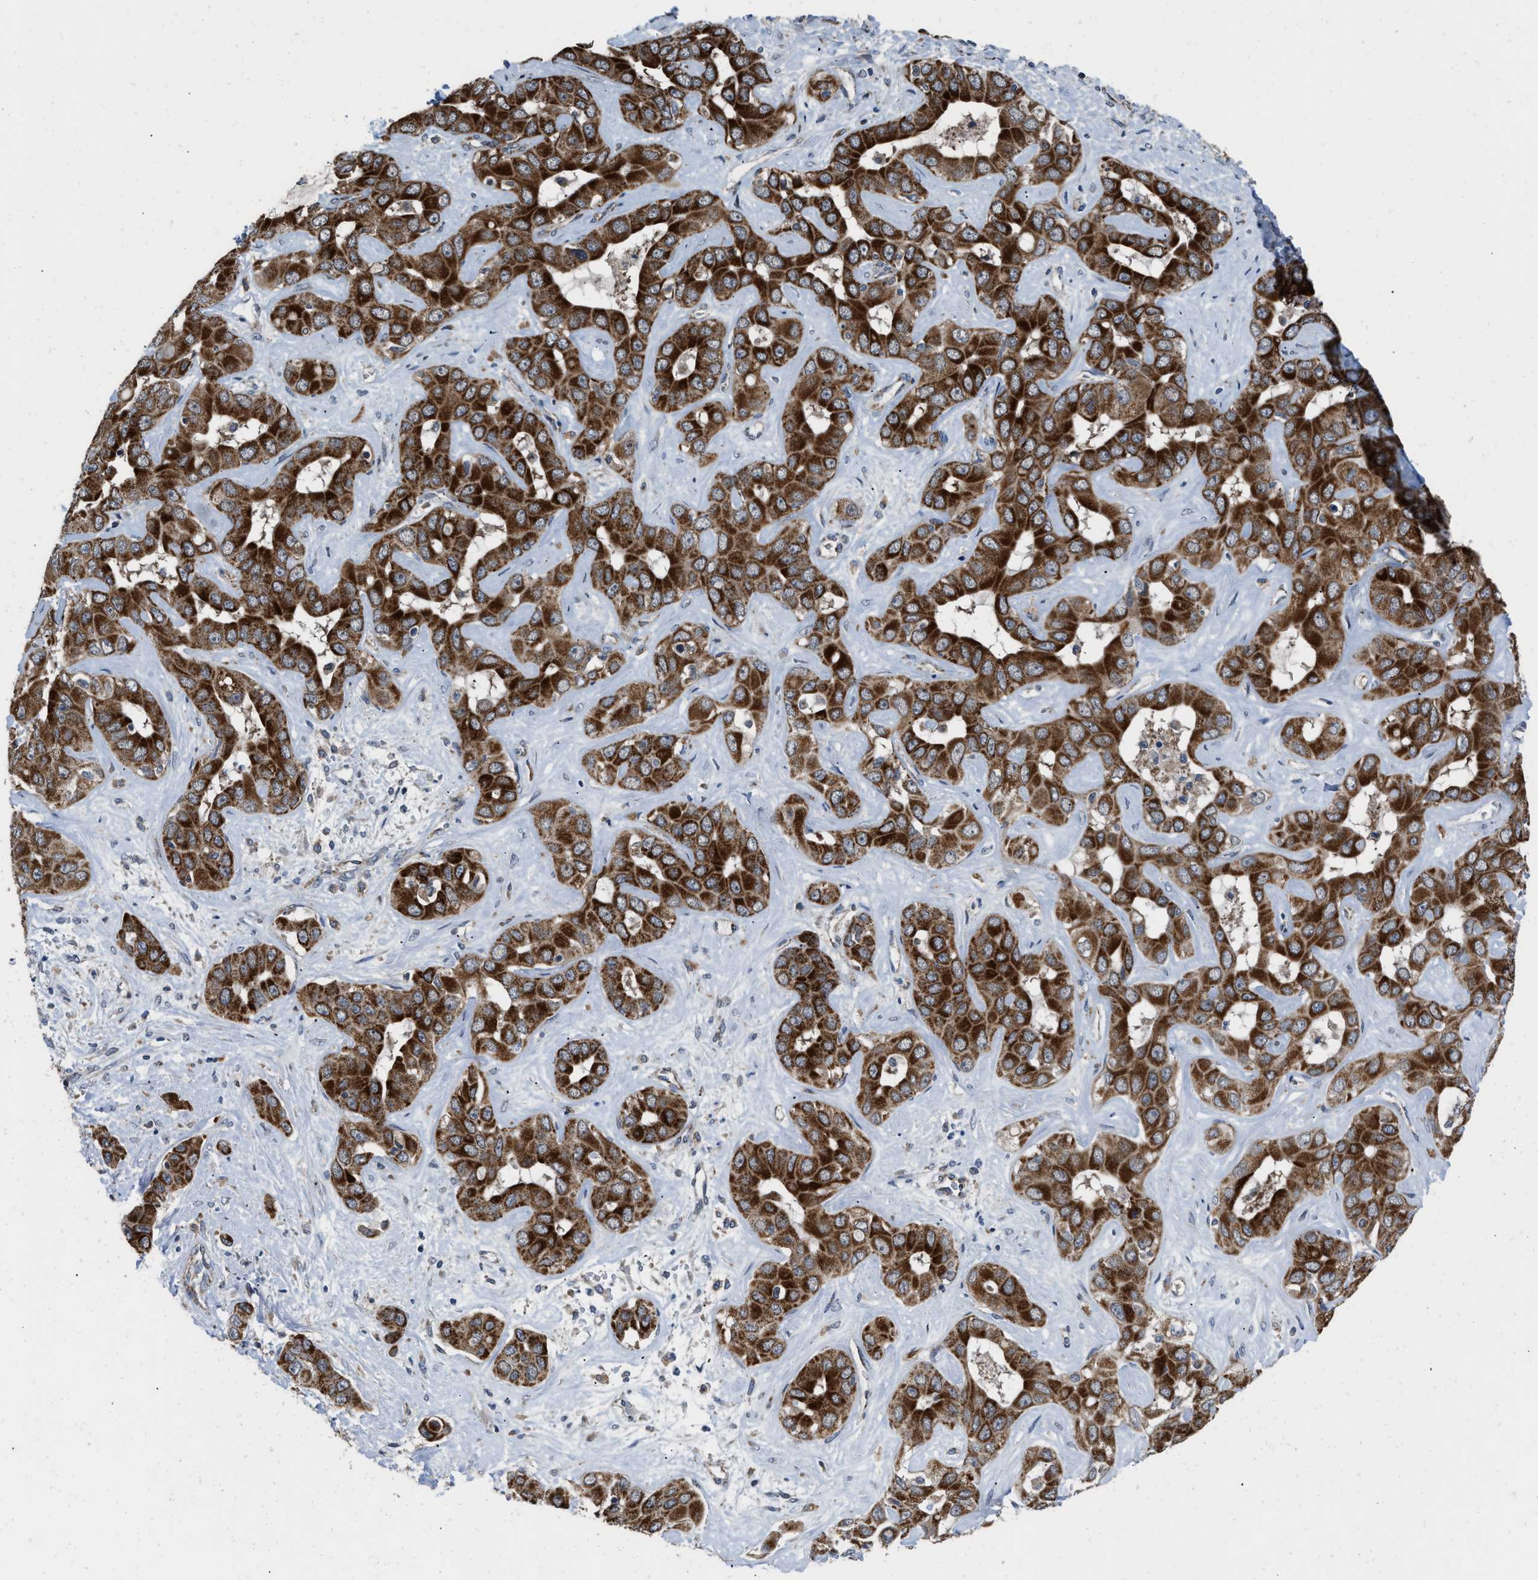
{"staining": {"intensity": "strong", "quantity": ">75%", "location": "cytoplasmic/membranous"}, "tissue": "liver cancer", "cell_type": "Tumor cells", "image_type": "cancer", "snomed": [{"axis": "morphology", "description": "Cholangiocarcinoma"}, {"axis": "topography", "description": "Liver"}], "caption": "Cholangiocarcinoma (liver) stained with immunohistochemistry displays strong cytoplasmic/membranous staining in about >75% of tumor cells.", "gene": "AKAP1", "patient": {"sex": "female", "age": 52}}